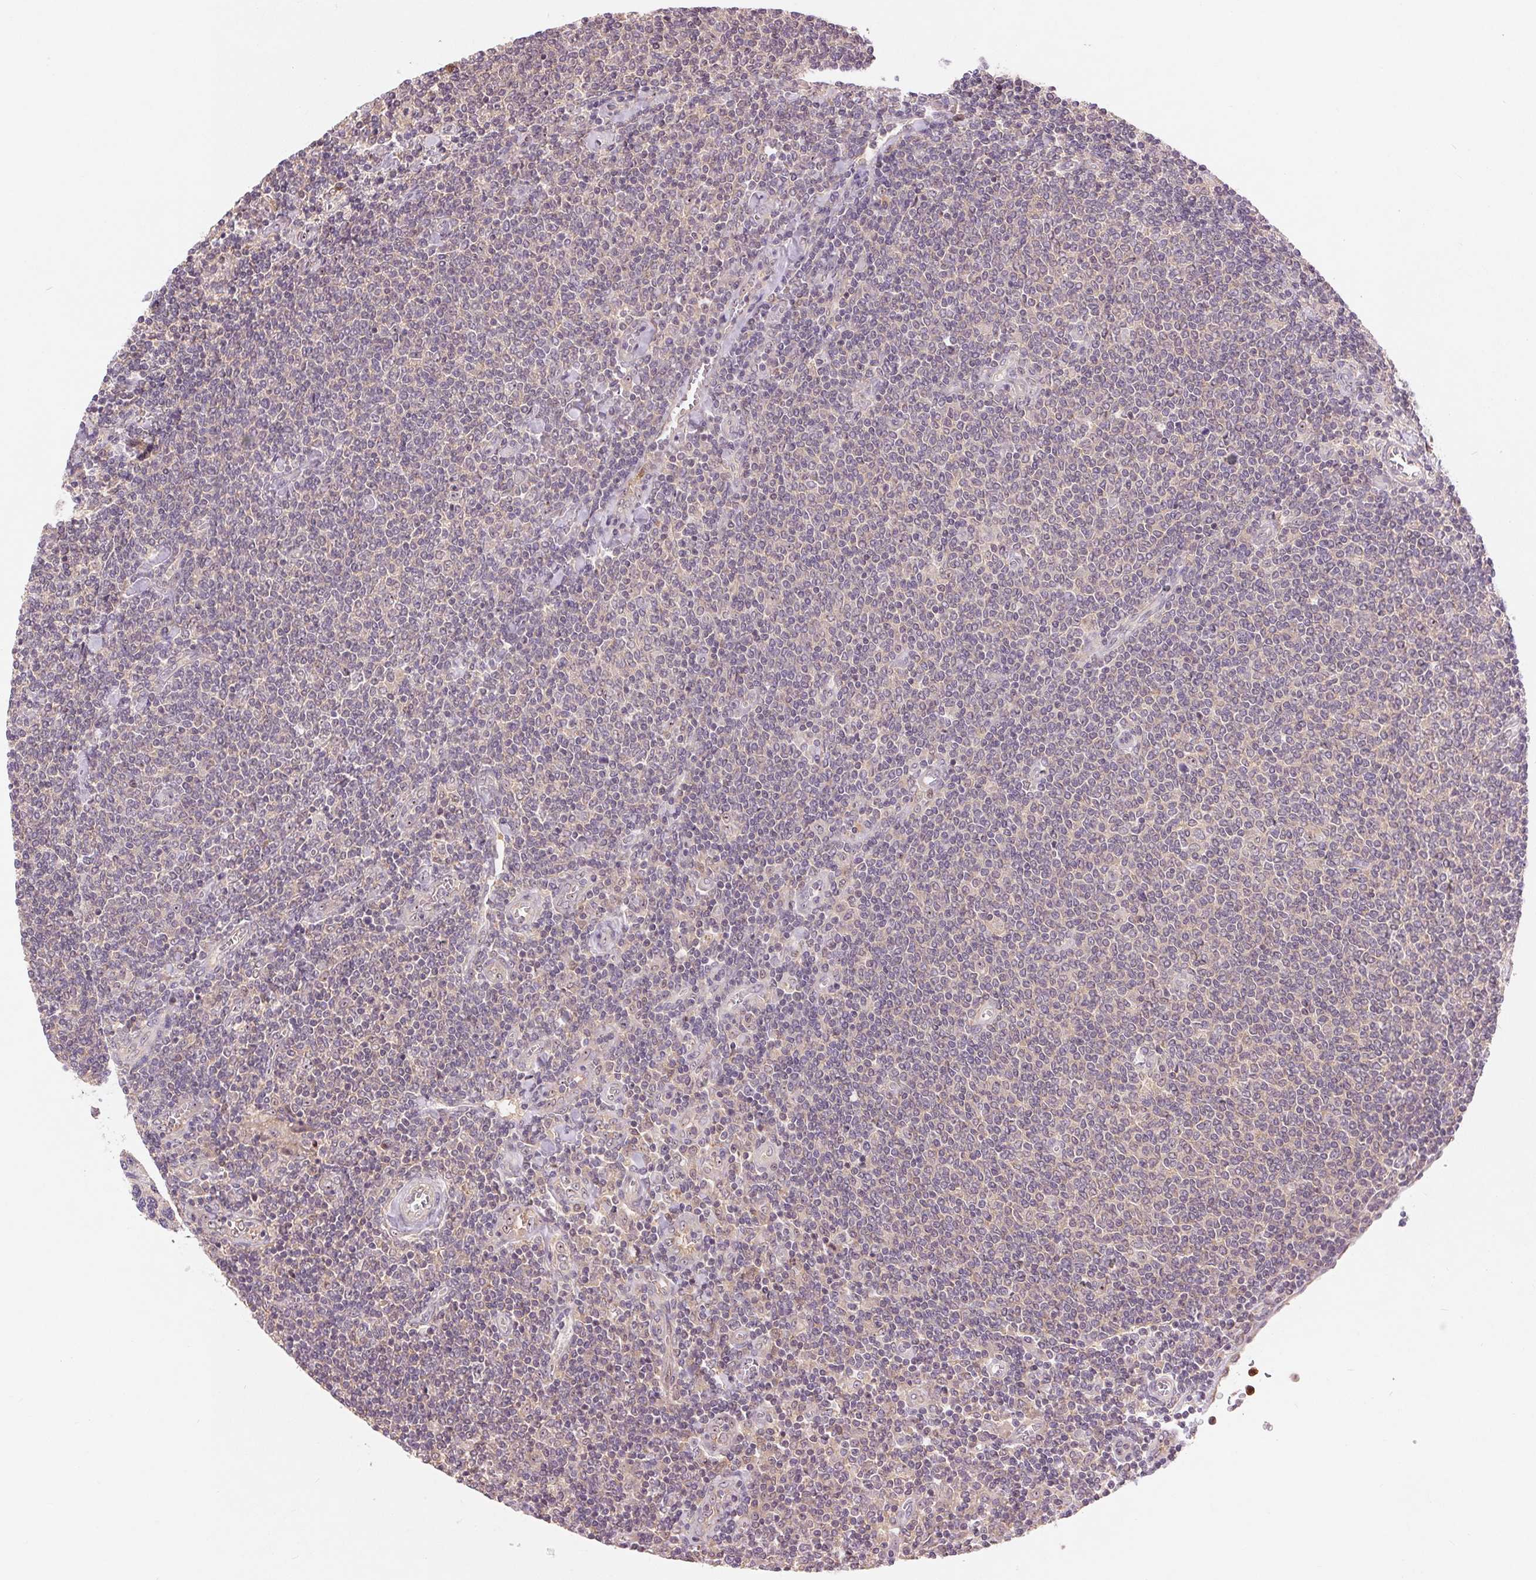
{"staining": {"intensity": "negative", "quantity": "none", "location": "none"}, "tissue": "lymphoma", "cell_type": "Tumor cells", "image_type": "cancer", "snomed": [{"axis": "morphology", "description": "Malignant lymphoma, non-Hodgkin's type, Low grade"}, {"axis": "topography", "description": "Lymph node"}], "caption": "Immunohistochemical staining of human lymphoma exhibits no significant positivity in tumor cells.", "gene": "RANBP3L", "patient": {"sex": "male", "age": 52}}